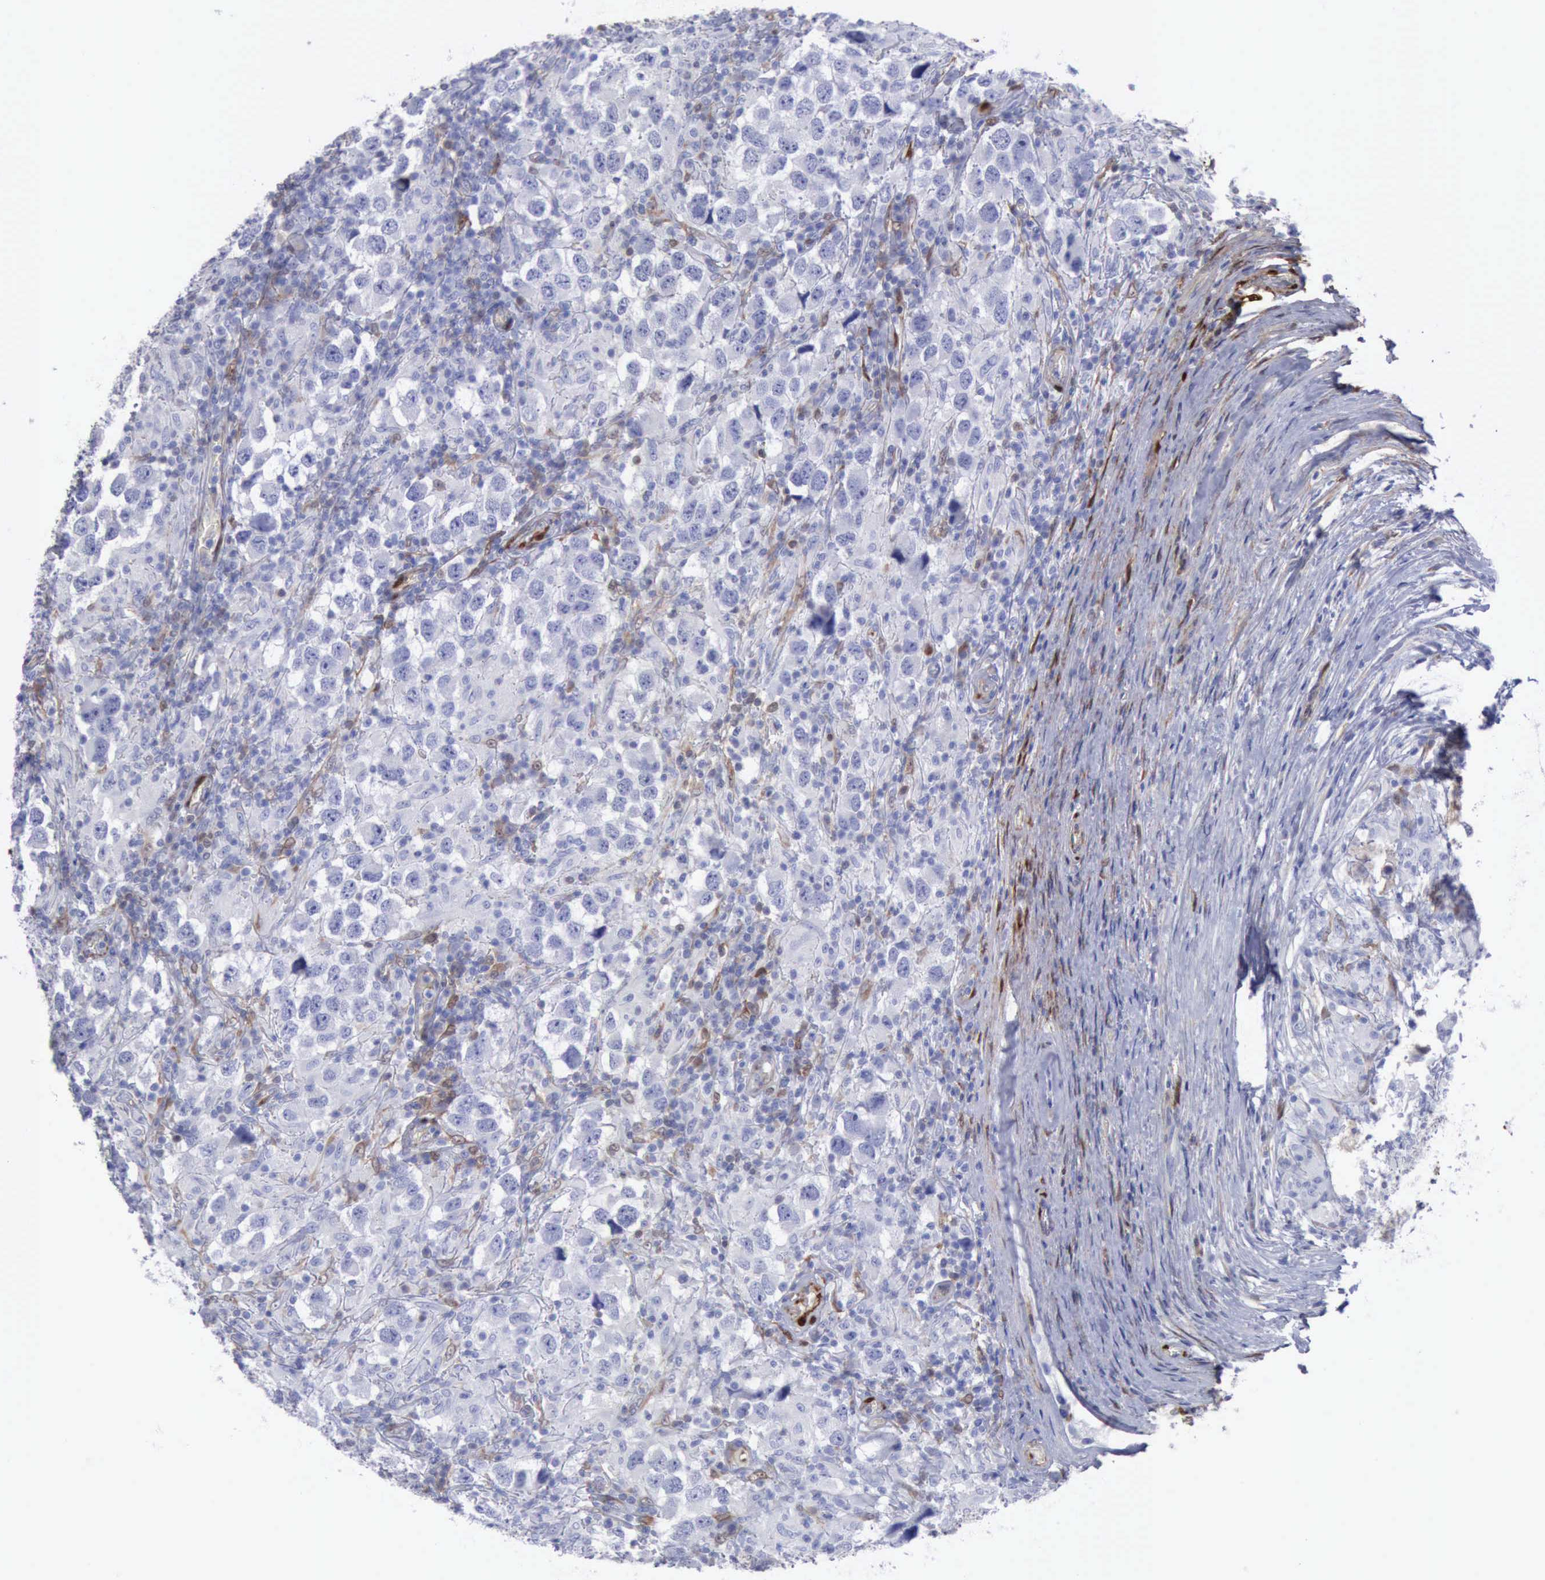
{"staining": {"intensity": "negative", "quantity": "none", "location": "none"}, "tissue": "testis cancer", "cell_type": "Tumor cells", "image_type": "cancer", "snomed": [{"axis": "morphology", "description": "Carcinoma, Embryonal, NOS"}, {"axis": "topography", "description": "Testis"}], "caption": "The immunohistochemistry image has no significant positivity in tumor cells of testis embryonal carcinoma tissue. (Stains: DAB (3,3'-diaminobenzidine) immunohistochemistry (IHC) with hematoxylin counter stain, Microscopy: brightfield microscopy at high magnification).", "gene": "FHL1", "patient": {"sex": "male", "age": 21}}